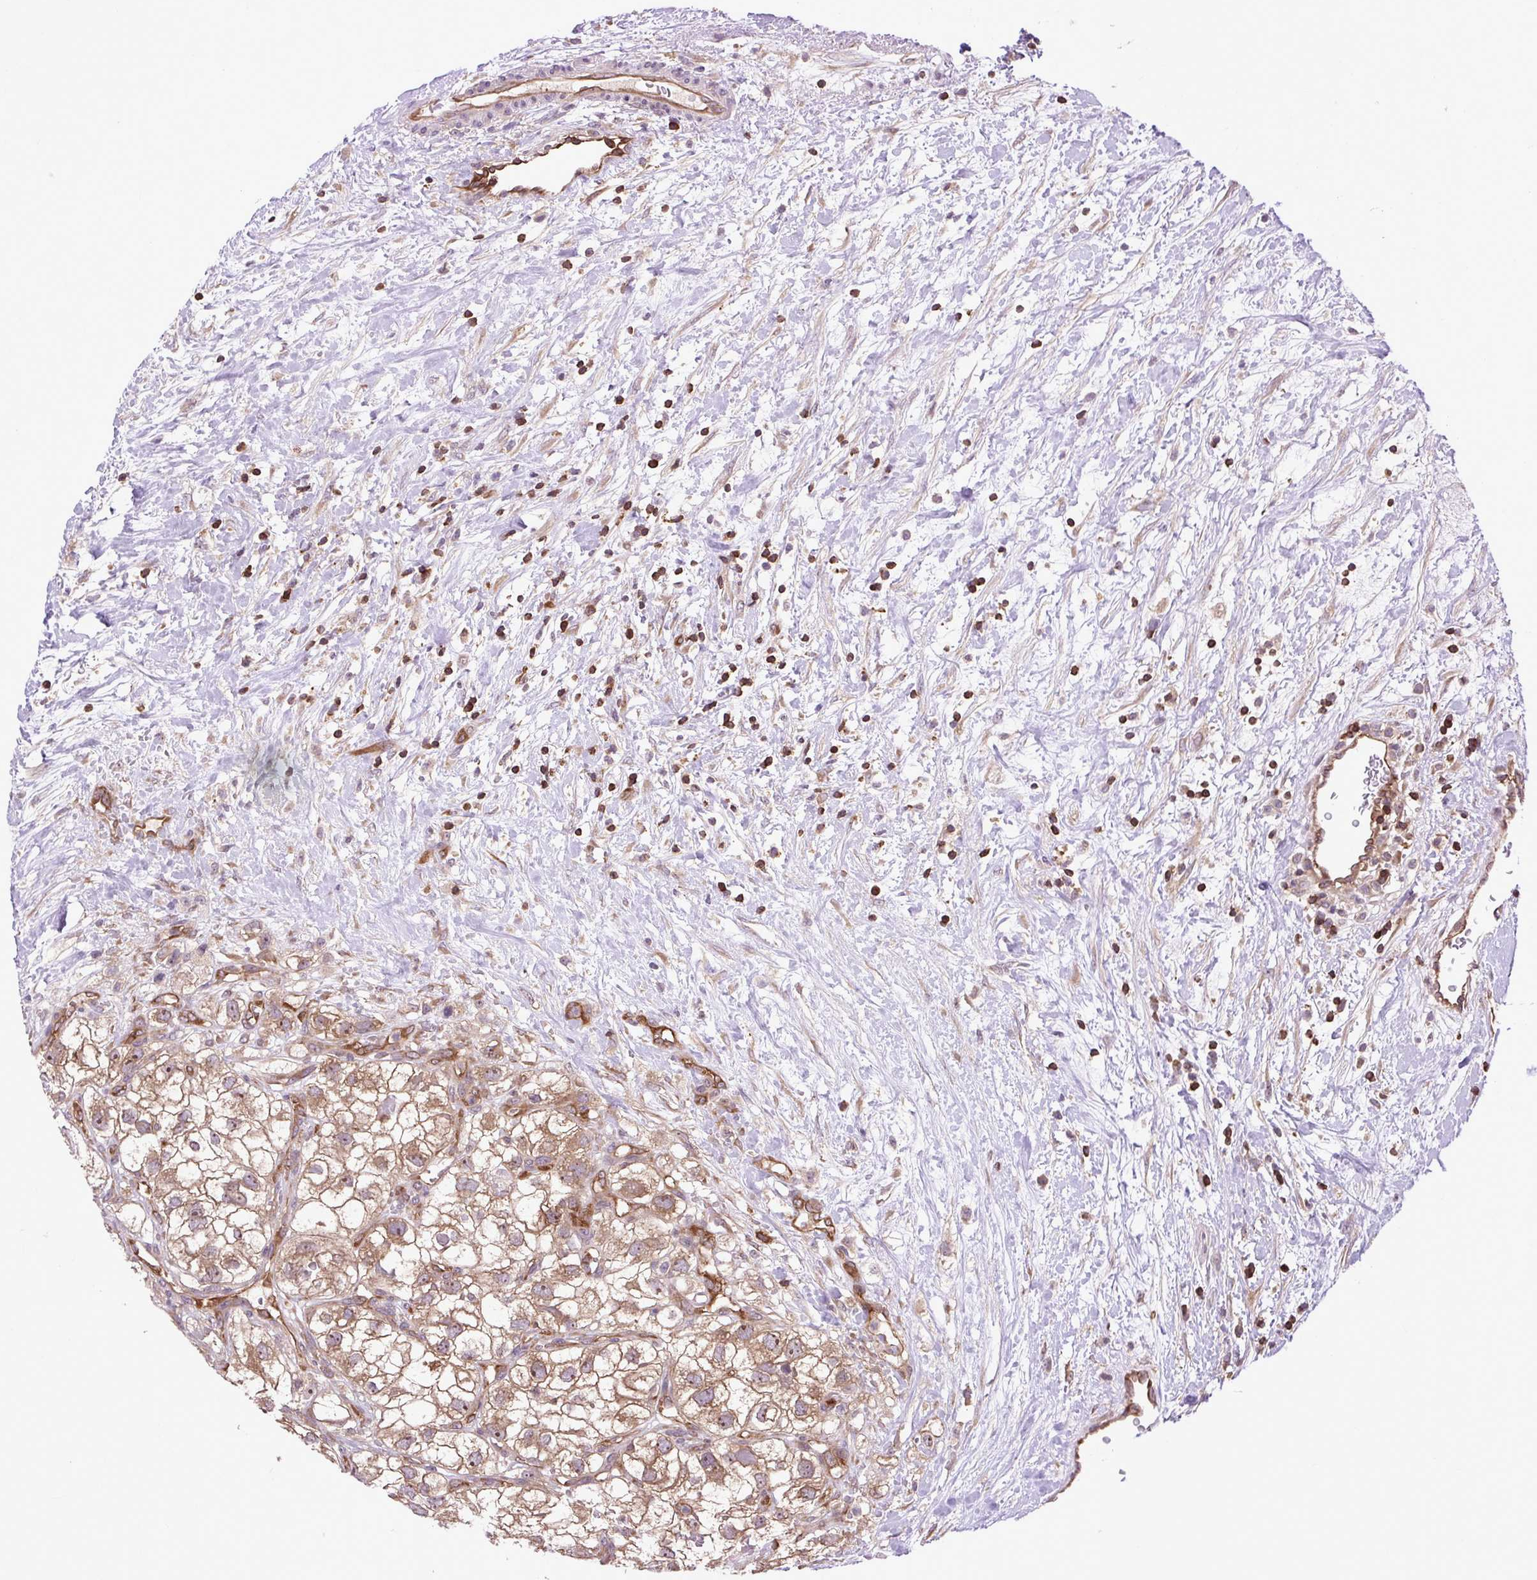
{"staining": {"intensity": "moderate", "quantity": ">75%", "location": "cytoplasmic/membranous"}, "tissue": "renal cancer", "cell_type": "Tumor cells", "image_type": "cancer", "snomed": [{"axis": "morphology", "description": "Adenocarcinoma, NOS"}, {"axis": "topography", "description": "Kidney"}], "caption": "IHC photomicrograph of neoplastic tissue: renal adenocarcinoma stained using immunohistochemistry (IHC) displays medium levels of moderate protein expression localized specifically in the cytoplasmic/membranous of tumor cells, appearing as a cytoplasmic/membranous brown color.", "gene": "PLCG1", "patient": {"sex": "male", "age": 59}}